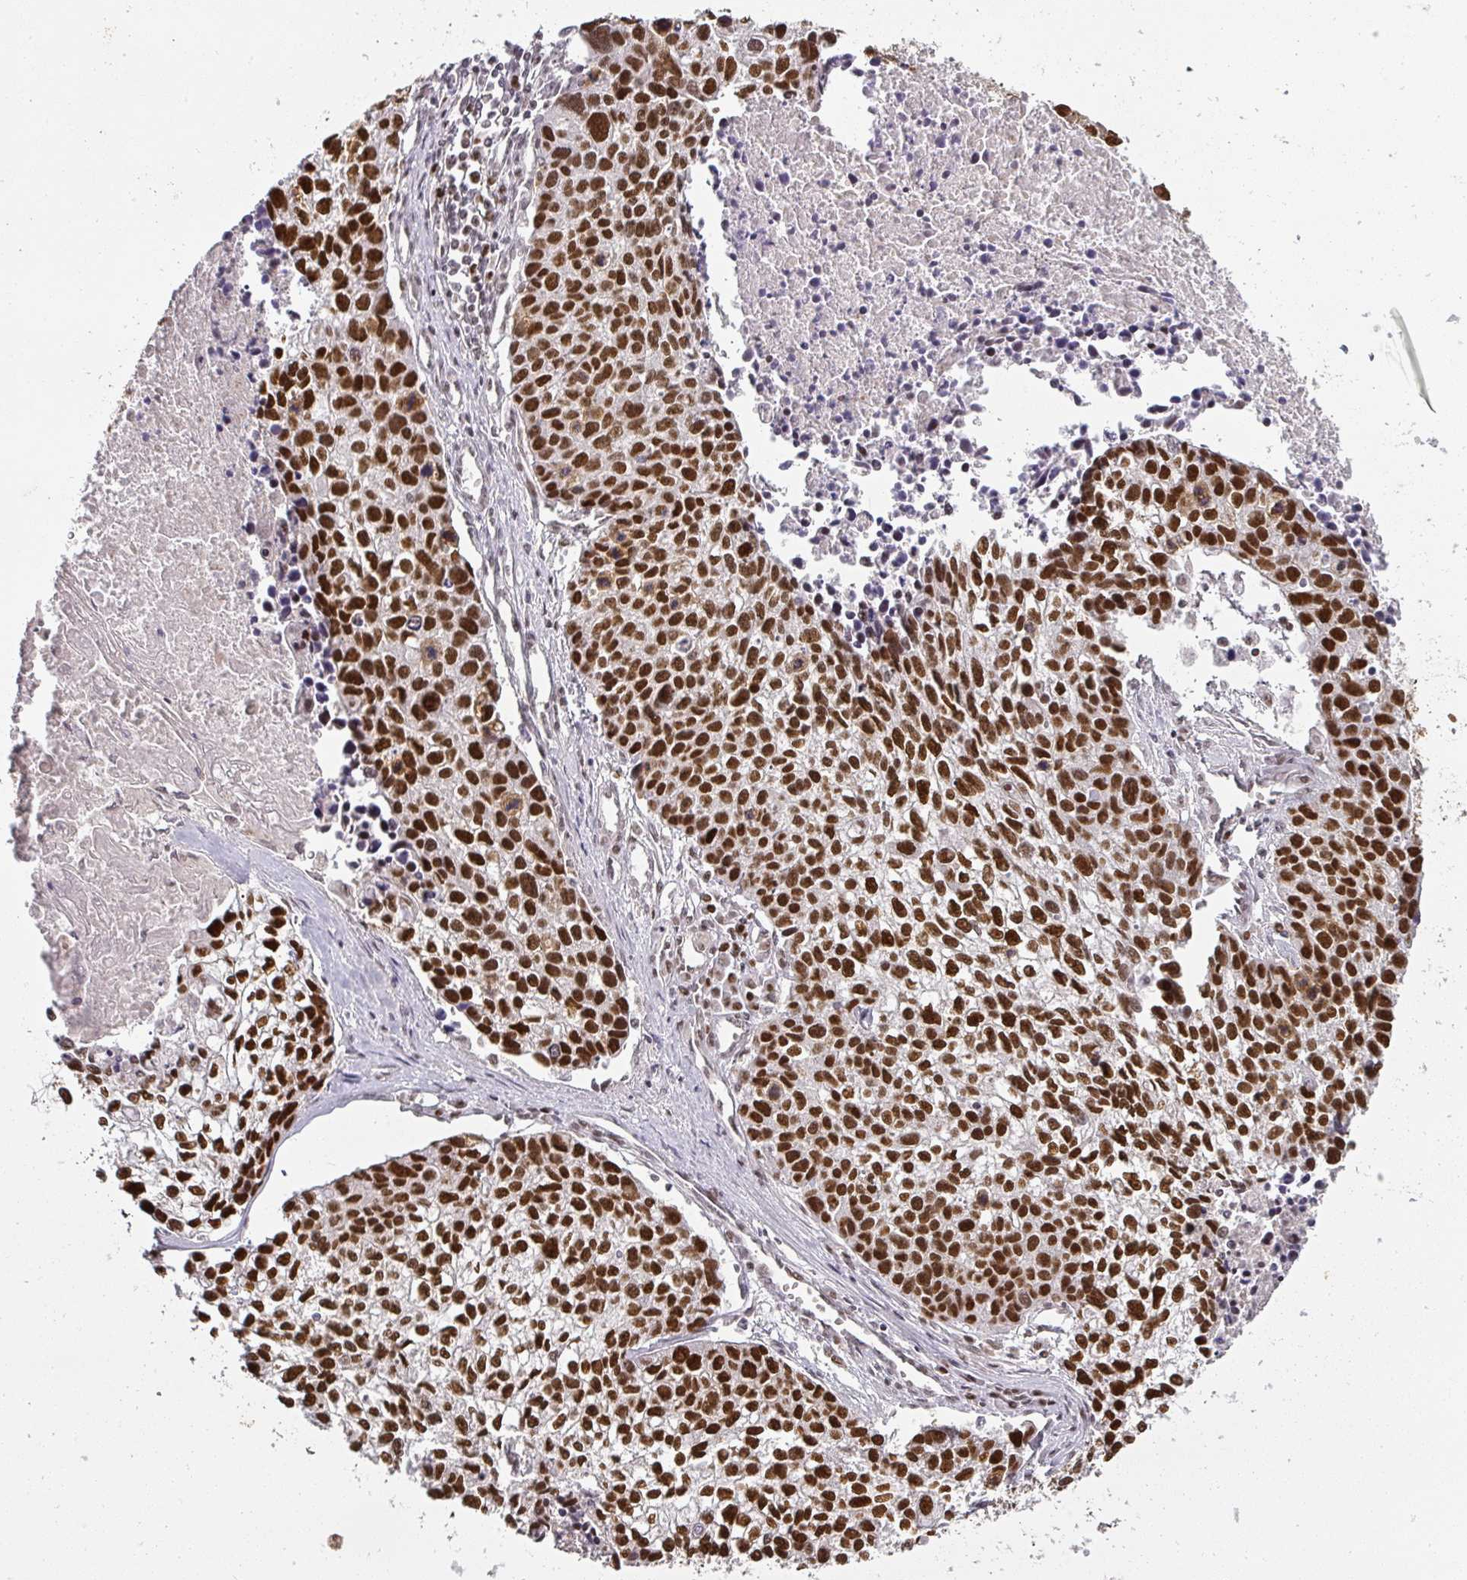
{"staining": {"intensity": "strong", "quantity": ">75%", "location": "nuclear"}, "tissue": "lung cancer", "cell_type": "Tumor cells", "image_type": "cancer", "snomed": [{"axis": "morphology", "description": "Squamous cell carcinoma, NOS"}, {"axis": "topography", "description": "Lung"}], "caption": "Strong nuclear expression for a protein is present in about >75% of tumor cells of lung cancer (squamous cell carcinoma) using immunohistochemistry.", "gene": "GPRIN2", "patient": {"sex": "male", "age": 74}}